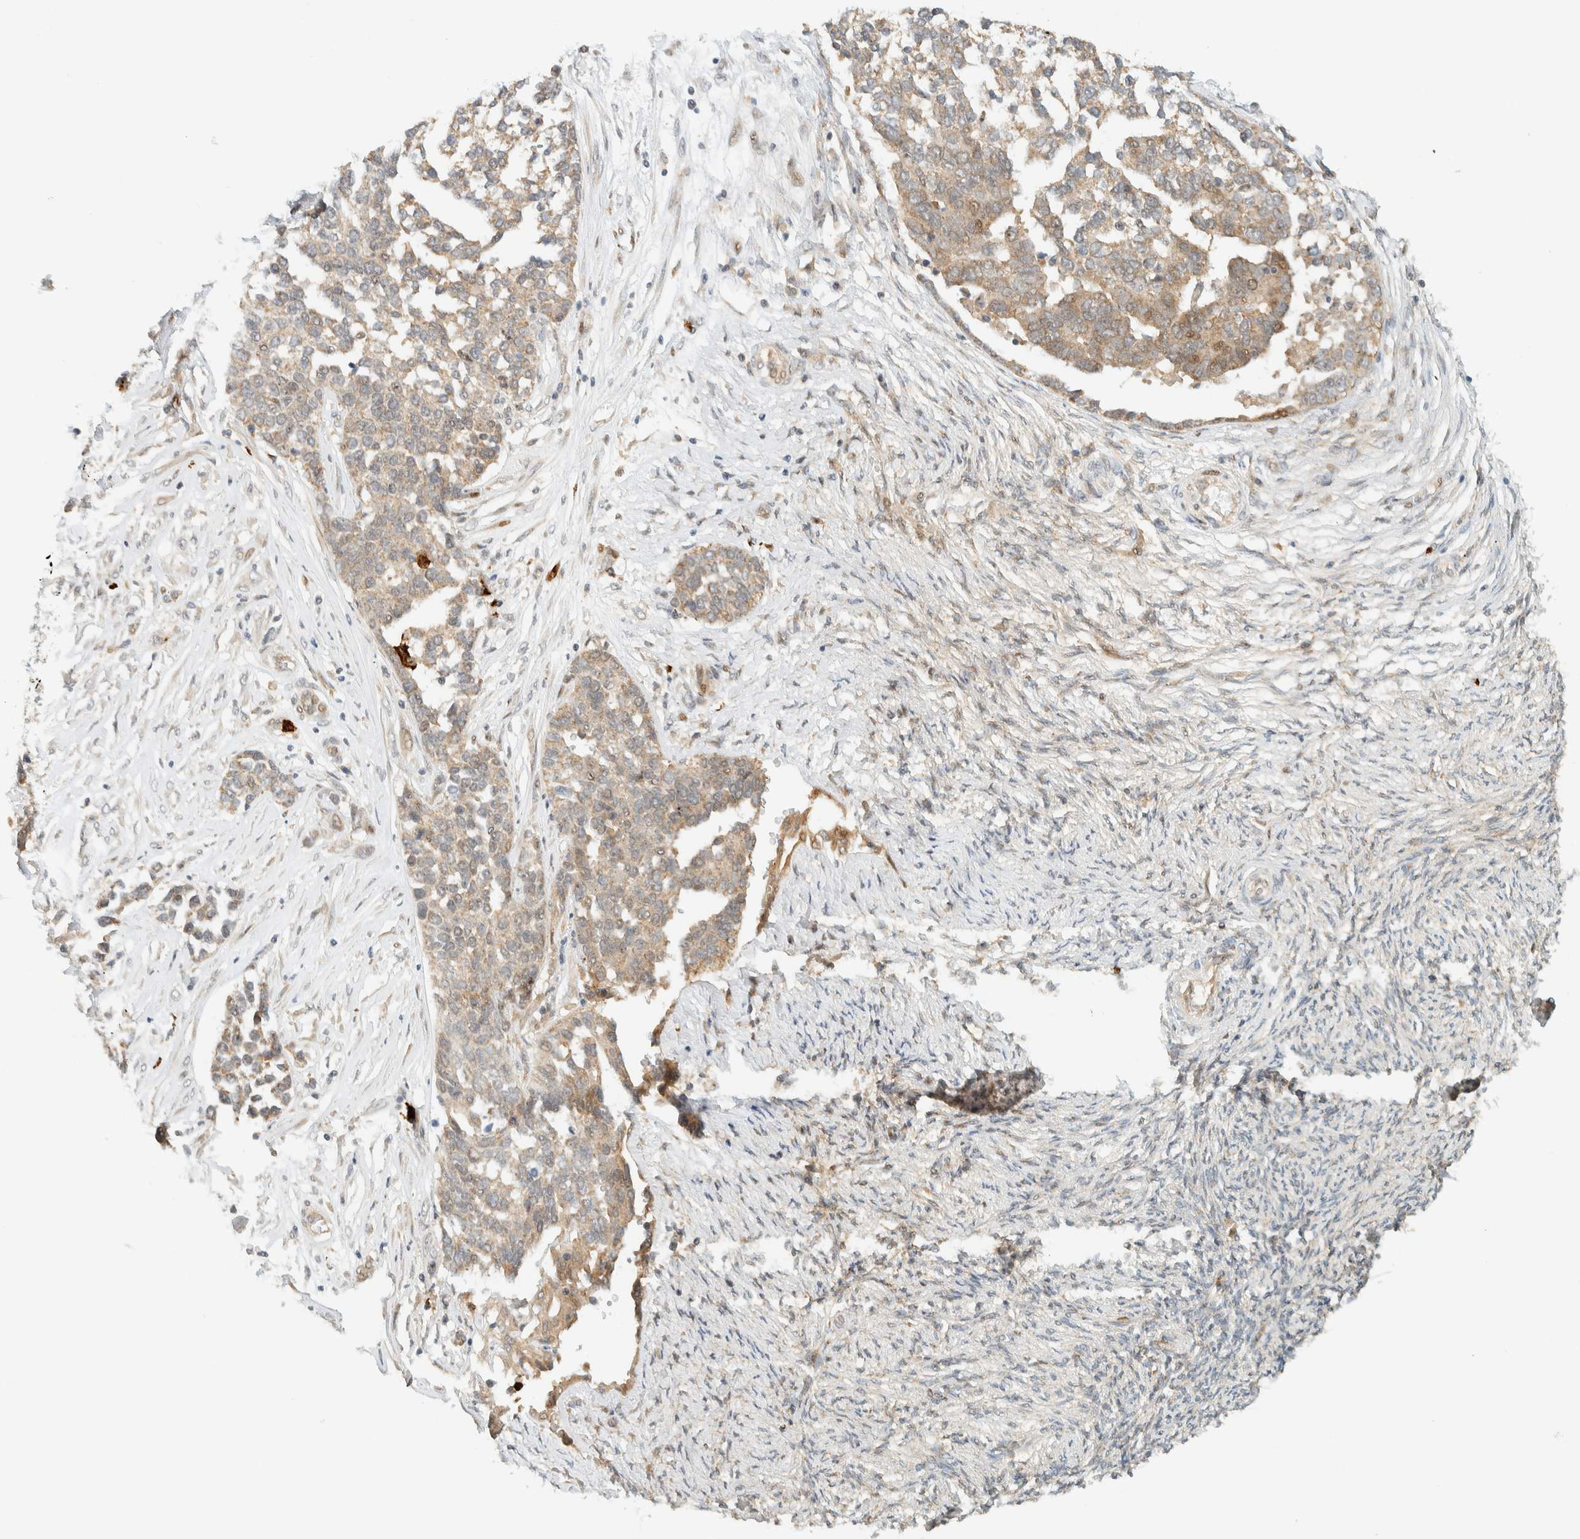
{"staining": {"intensity": "weak", "quantity": ">75%", "location": "cytoplasmic/membranous"}, "tissue": "ovarian cancer", "cell_type": "Tumor cells", "image_type": "cancer", "snomed": [{"axis": "morphology", "description": "Cystadenocarcinoma, serous, NOS"}, {"axis": "topography", "description": "Ovary"}], "caption": "Weak cytoplasmic/membranous protein positivity is present in approximately >75% of tumor cells in serous cystadenocarcinoma (ovarian).", "gene": "CCDC171", "patient": {"sex": "female", "age": 44}}